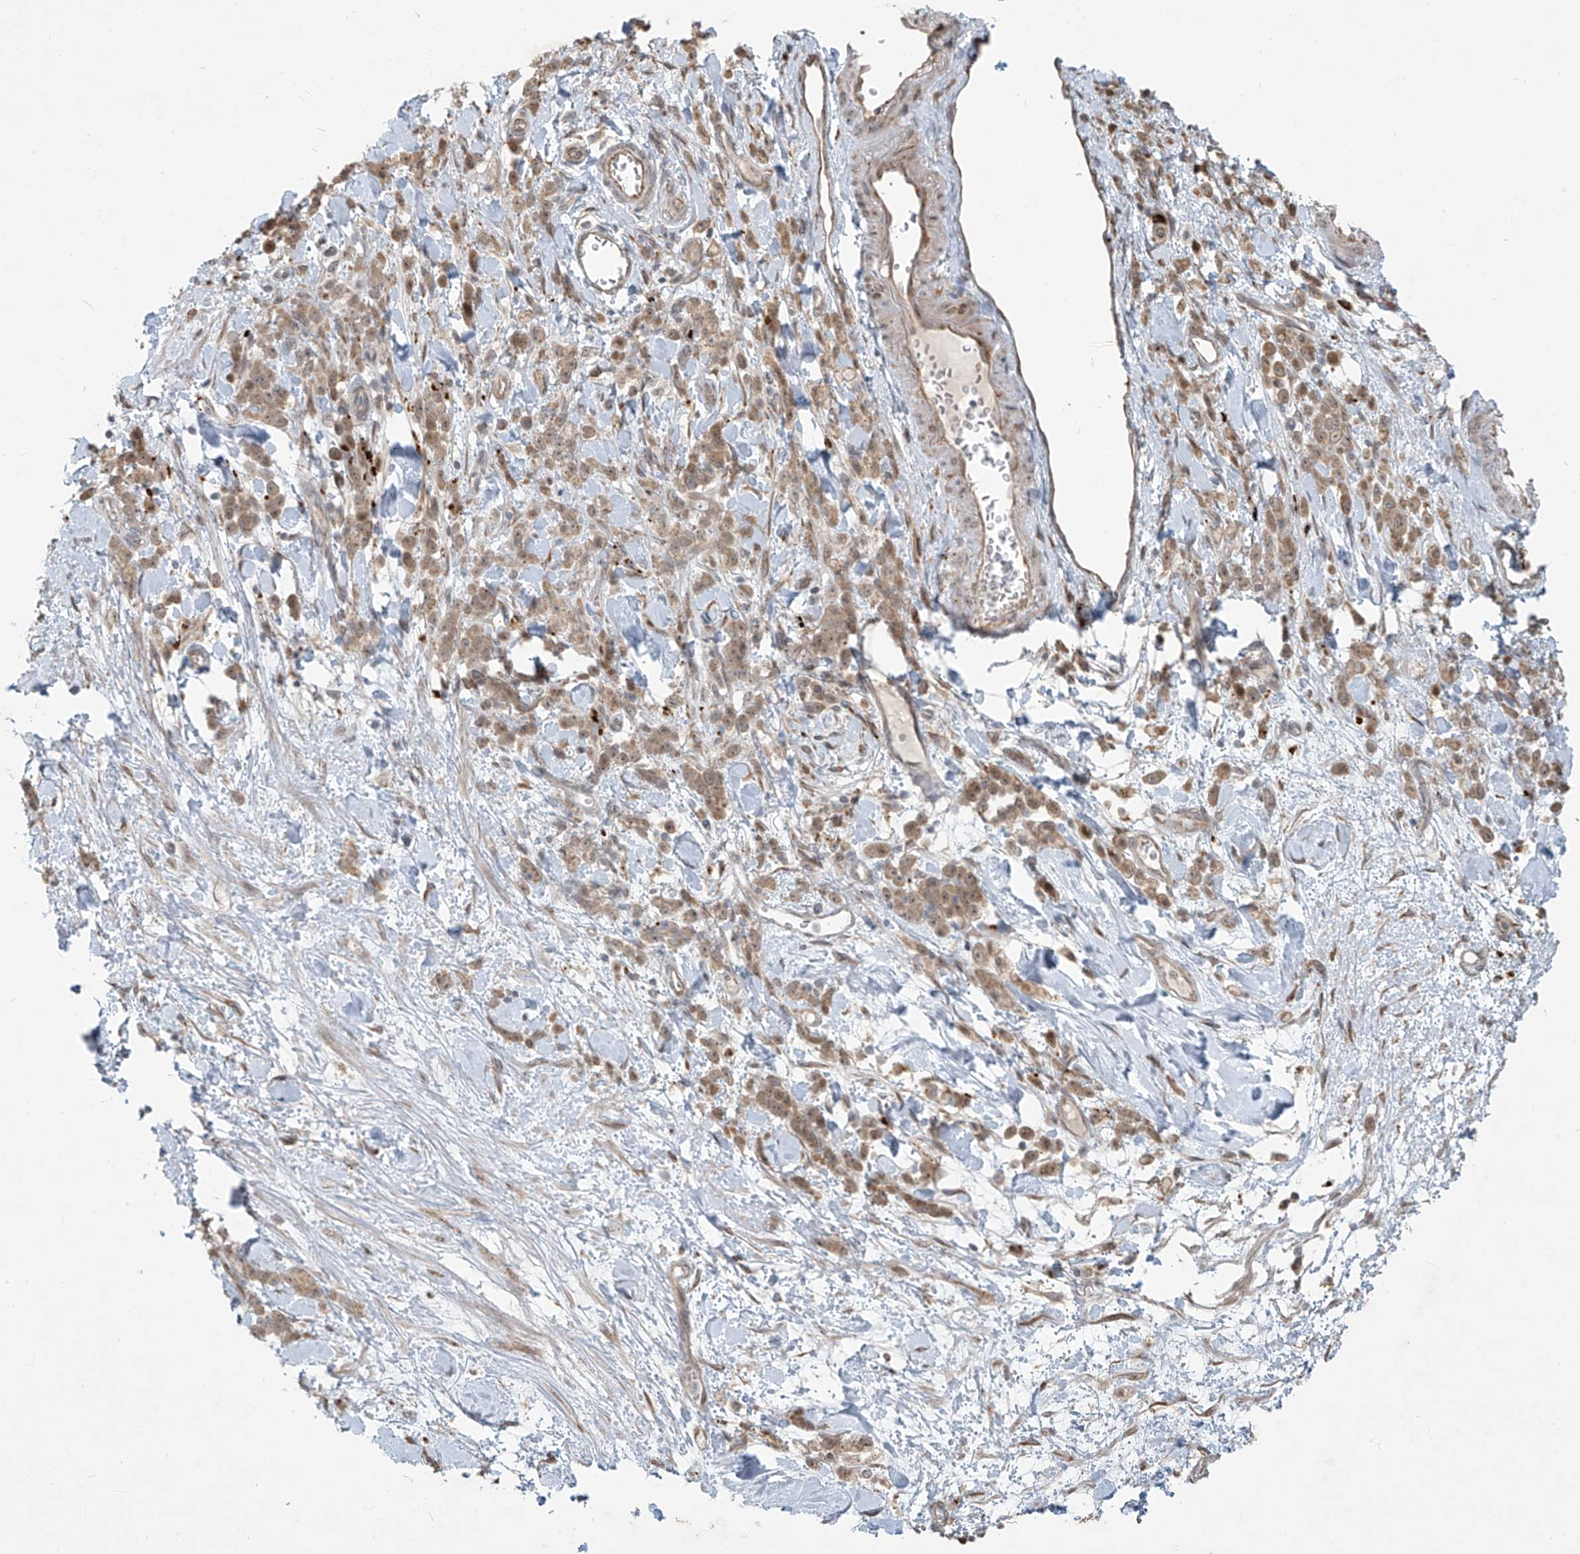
{"staining": {"intensity": "moderate", "quantity": ">75%", "location": "cytoplasmic/membranous"}, "tissue": "stomach cancer", "cell_type": "Tumor cells", "image_type": "cancer", "snomed": [{"axis": "morphology", "description": "Normal tissue, NOS"}, {"axis": "morphology", "description": "Adenocarcinoma, NOS"}, {"axis": "topography", "description": "Stomach"}], "caption": "About >75% of tumor cells in human stomach adenocarcinoma reveal moderate cytoplasmic/membranous protein expression as visualized by brown immunohistochemical staining.", "gene": "PLEKHM3", "patient": {"sex": "male", "age": 82}}